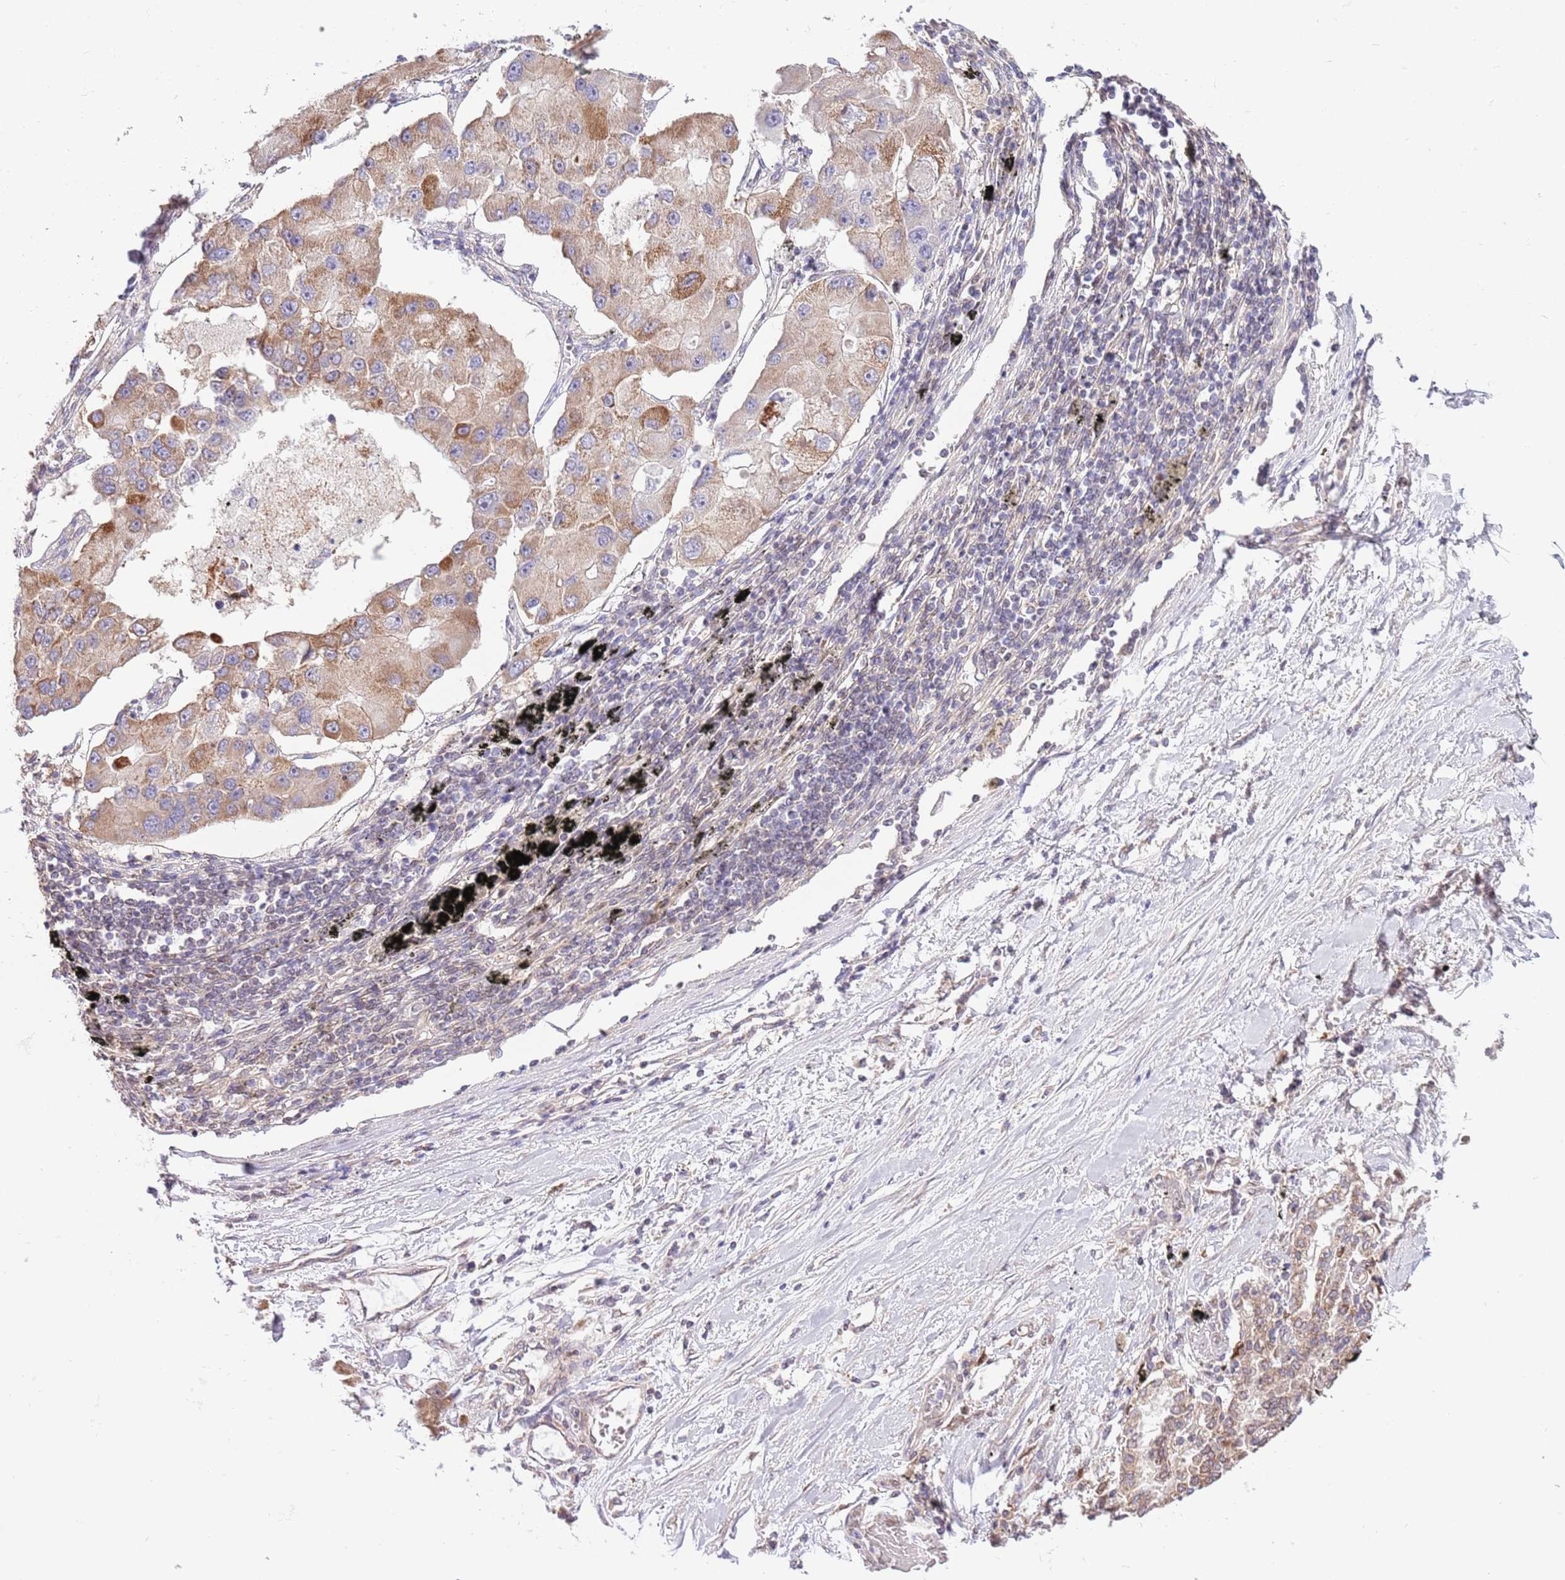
{"staining": {"intensity": "moderate", "quantity": ">75%", "location": "cytoplasmic/membranous"}, "tissue": "lung cancer", "cell_type": "Tumor cells", "image_type": "cancer", "snomed": [{"axis": "morphology", "description": "Adenocarcinoma, NOS"}, {"axis": "topography", "description": "Lung"}], "caption": "Tumor cells demonstrate medium levels of moderate cytoplasmic/membranous staining in about >75% of cells in human lung adenocarcinoma. Using DAB (brown) and hematoxylin (blue) stains, captured at high magnification using brightfield microscopy.", "gene": "ARL2BP", "patient": {"sex": "female", "age": 54}}